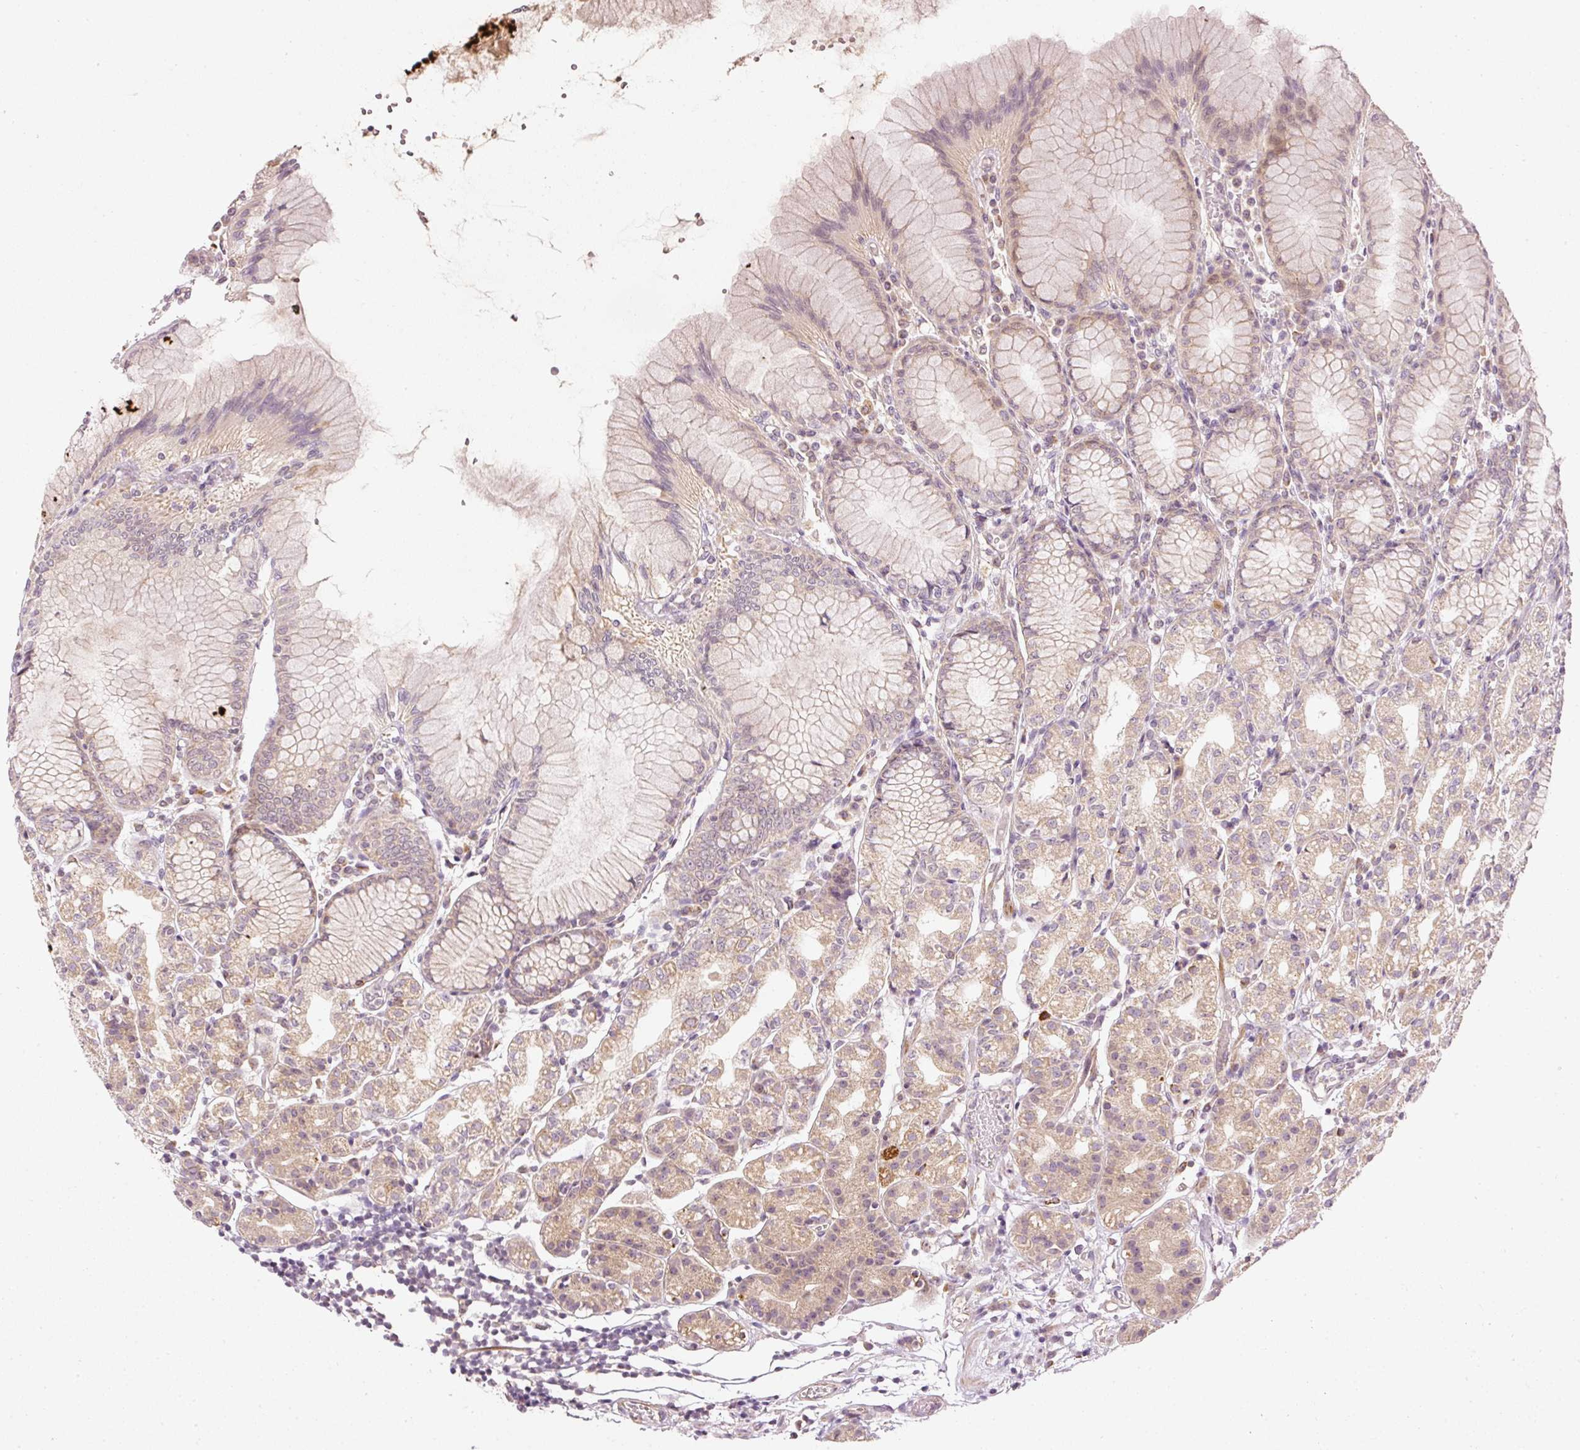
{"staining": {"intensity": "weak", "quantity": "25%-75%", "location": "cytoplasmic/membranous"}, "tissue": "stomach", "cell_type": "Glandular cells", "image_type": "normal", "snomed": [{"axis": "morphology", "description": "Normal tissue, NOS"}, {"axis": "topography", "description": "Stomach"}], "caption": "The immunohistochemical stain shows weak cytoplasmic/membranous positivity in glandular cells of unremarkable stomach.", "gene": "CDC20B", "patient": {"sex": "female", "age": 57}}